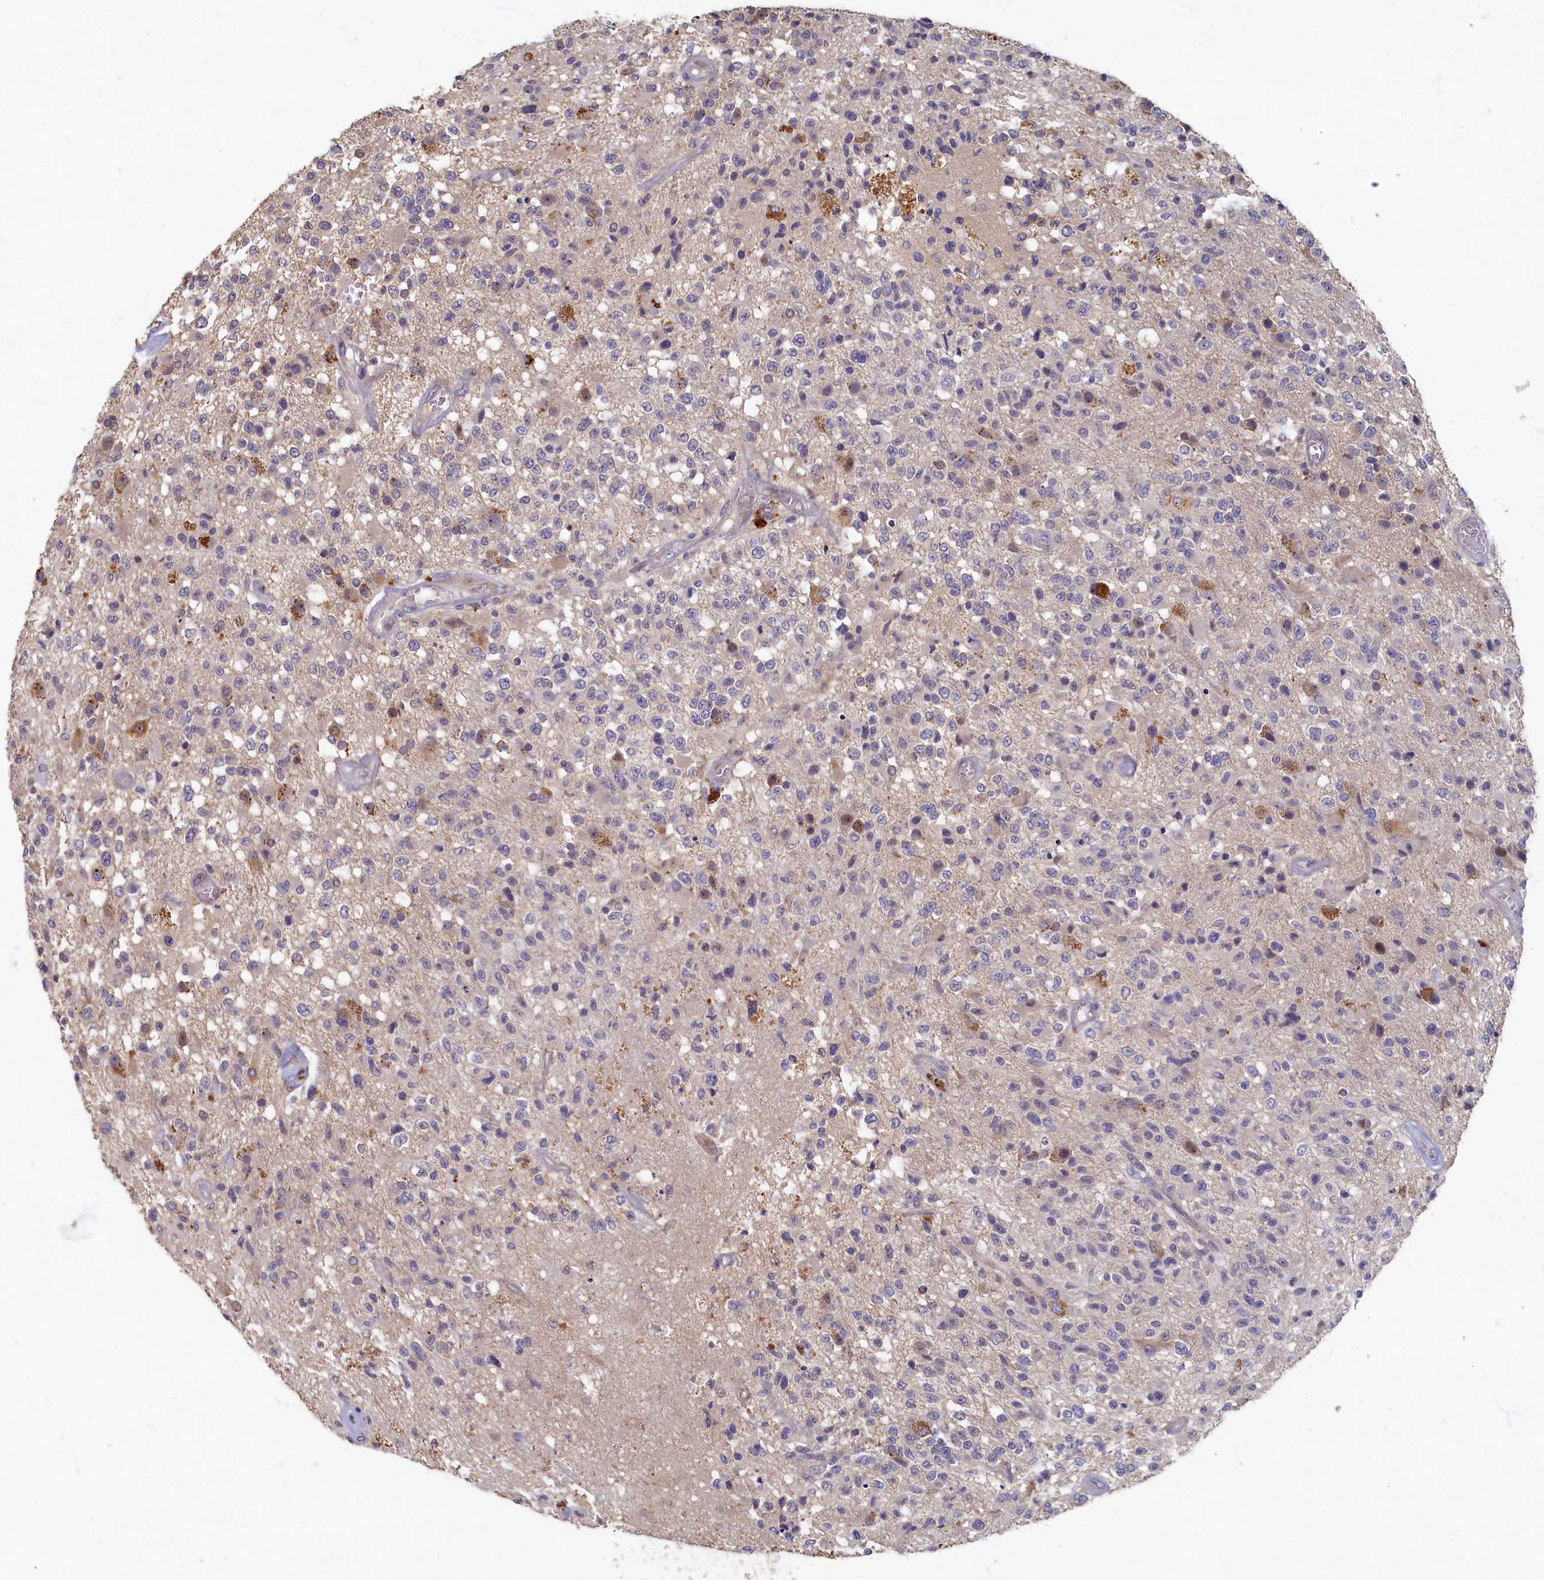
{"staining": {"intensity": "negative", "quantity": "none", "location": "none"}, "tissue": "glioma", "cell_type": "Tumor cells", "image_type": "cancer", "snomed": [{"axis": "morphology", "description": "Glioma, malignant, High grade"}, {"axis": "morphology", "description": "Glioblastoma, NOS"}, {"axis": "topography", "description": "Brain"}], "caption": "Glioblastoma stained for a protein using immunohistochemistry (IHC) demonstrates no expression tumor cells.", "gene": "HUNK", "patient": {"sex": "male", "age": 60}}